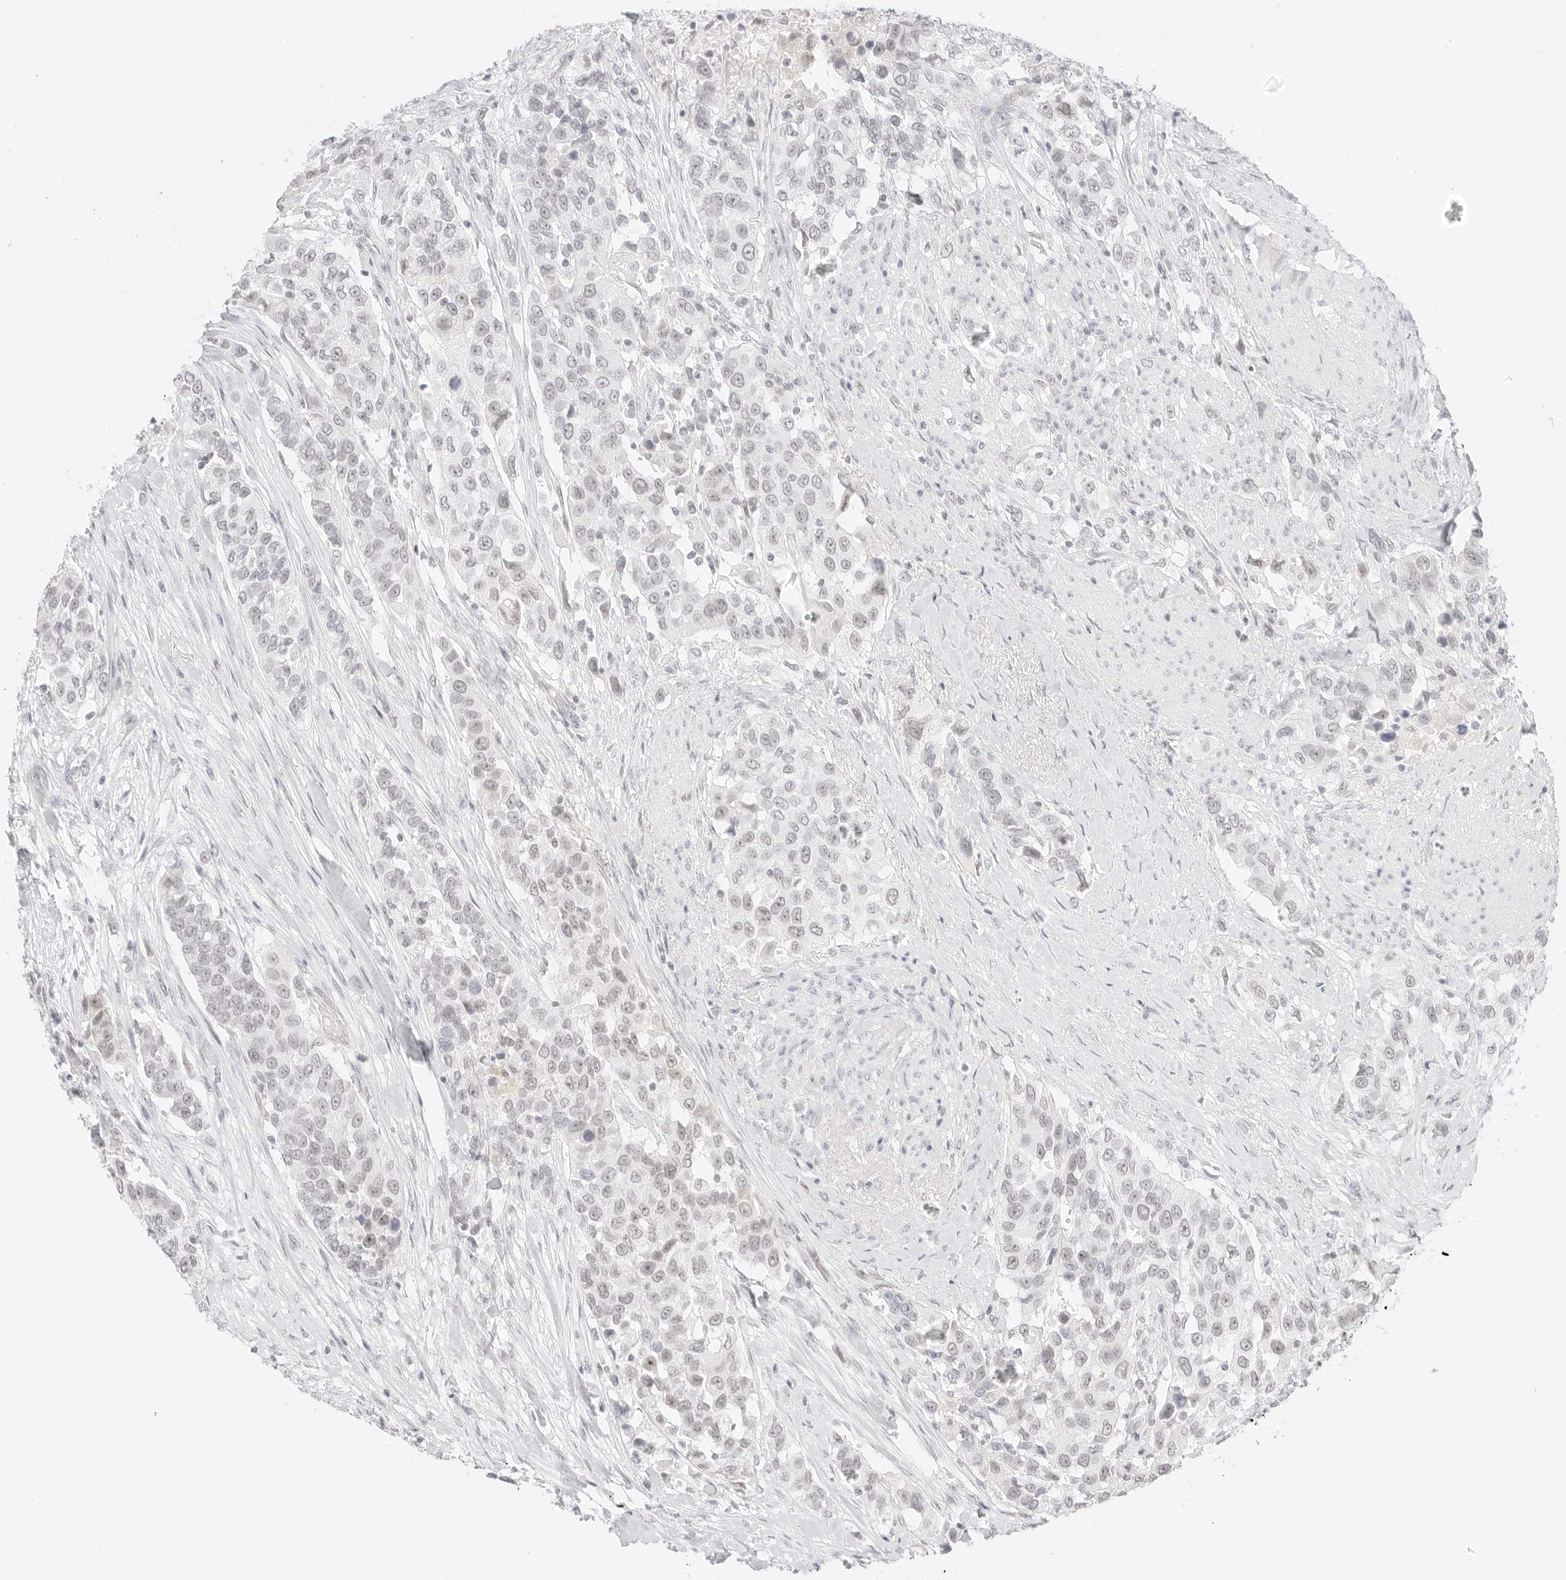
{"staining": {"intensity": "negative", "quantity": "none", "location": "none"}, "tissue": "urothelial cancer", "cell_type": "Tumor cells", "image_type": "cancer", "snomed": [{"axis": "morphology", "description": "Urothelial carcinoma, High grade"}, {"axis": "topography", "description": "Urinary bladder"}], "caption": "High magnification brightfield microscopy of urothelial carcinoma (high-grade) stained with DAB (brown) and counterstained with hematoxylin (blue): tumor cells show no significant positivity. (DAB immunohistochemistry visualized using brightfield microscopy, high magnification).", "gene": "ITGA6", "patient": {"sex": "female", "age": 80}}